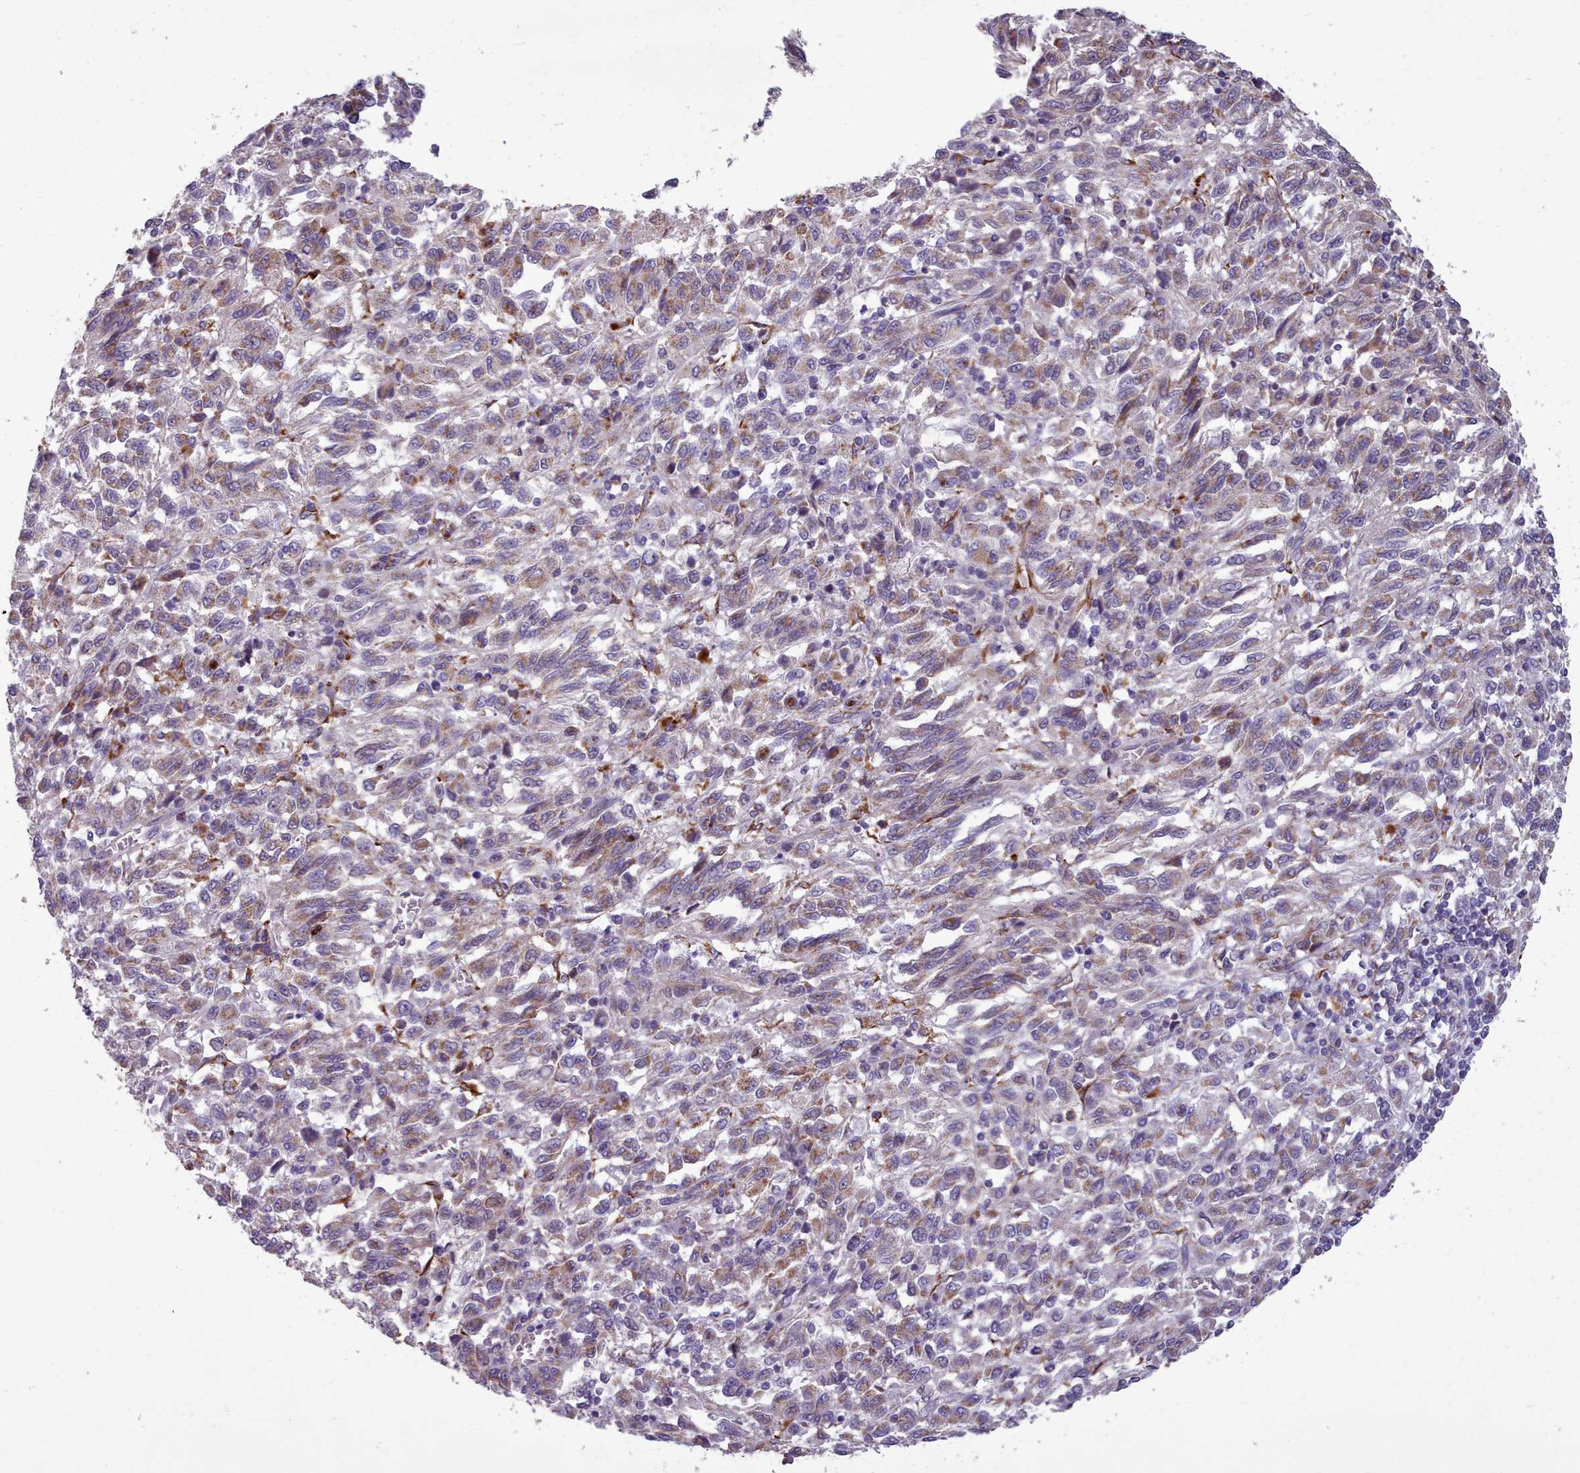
{"staining": {"intensity": "weak", "quantity": "25%-75%", "location": "cytoplasmic/membranous"}, "tissue": "melanoma", "cell_type": "Tumor cells", "image_type": "cancer", "snomed": [{"axis": "morphology", "description": "Malignant melanoma, Metastatic site"}, {"axis": "topography", "description": "Lung"}], "caption": "Protein analysis of malignant melanoma (metastatic site) tissue reveals weak cytoplasmic/membranous staining in about 25%-75% of tumor cells.", "gene": "FKBP10", "patient": {"sex": "male", "age": 64}}